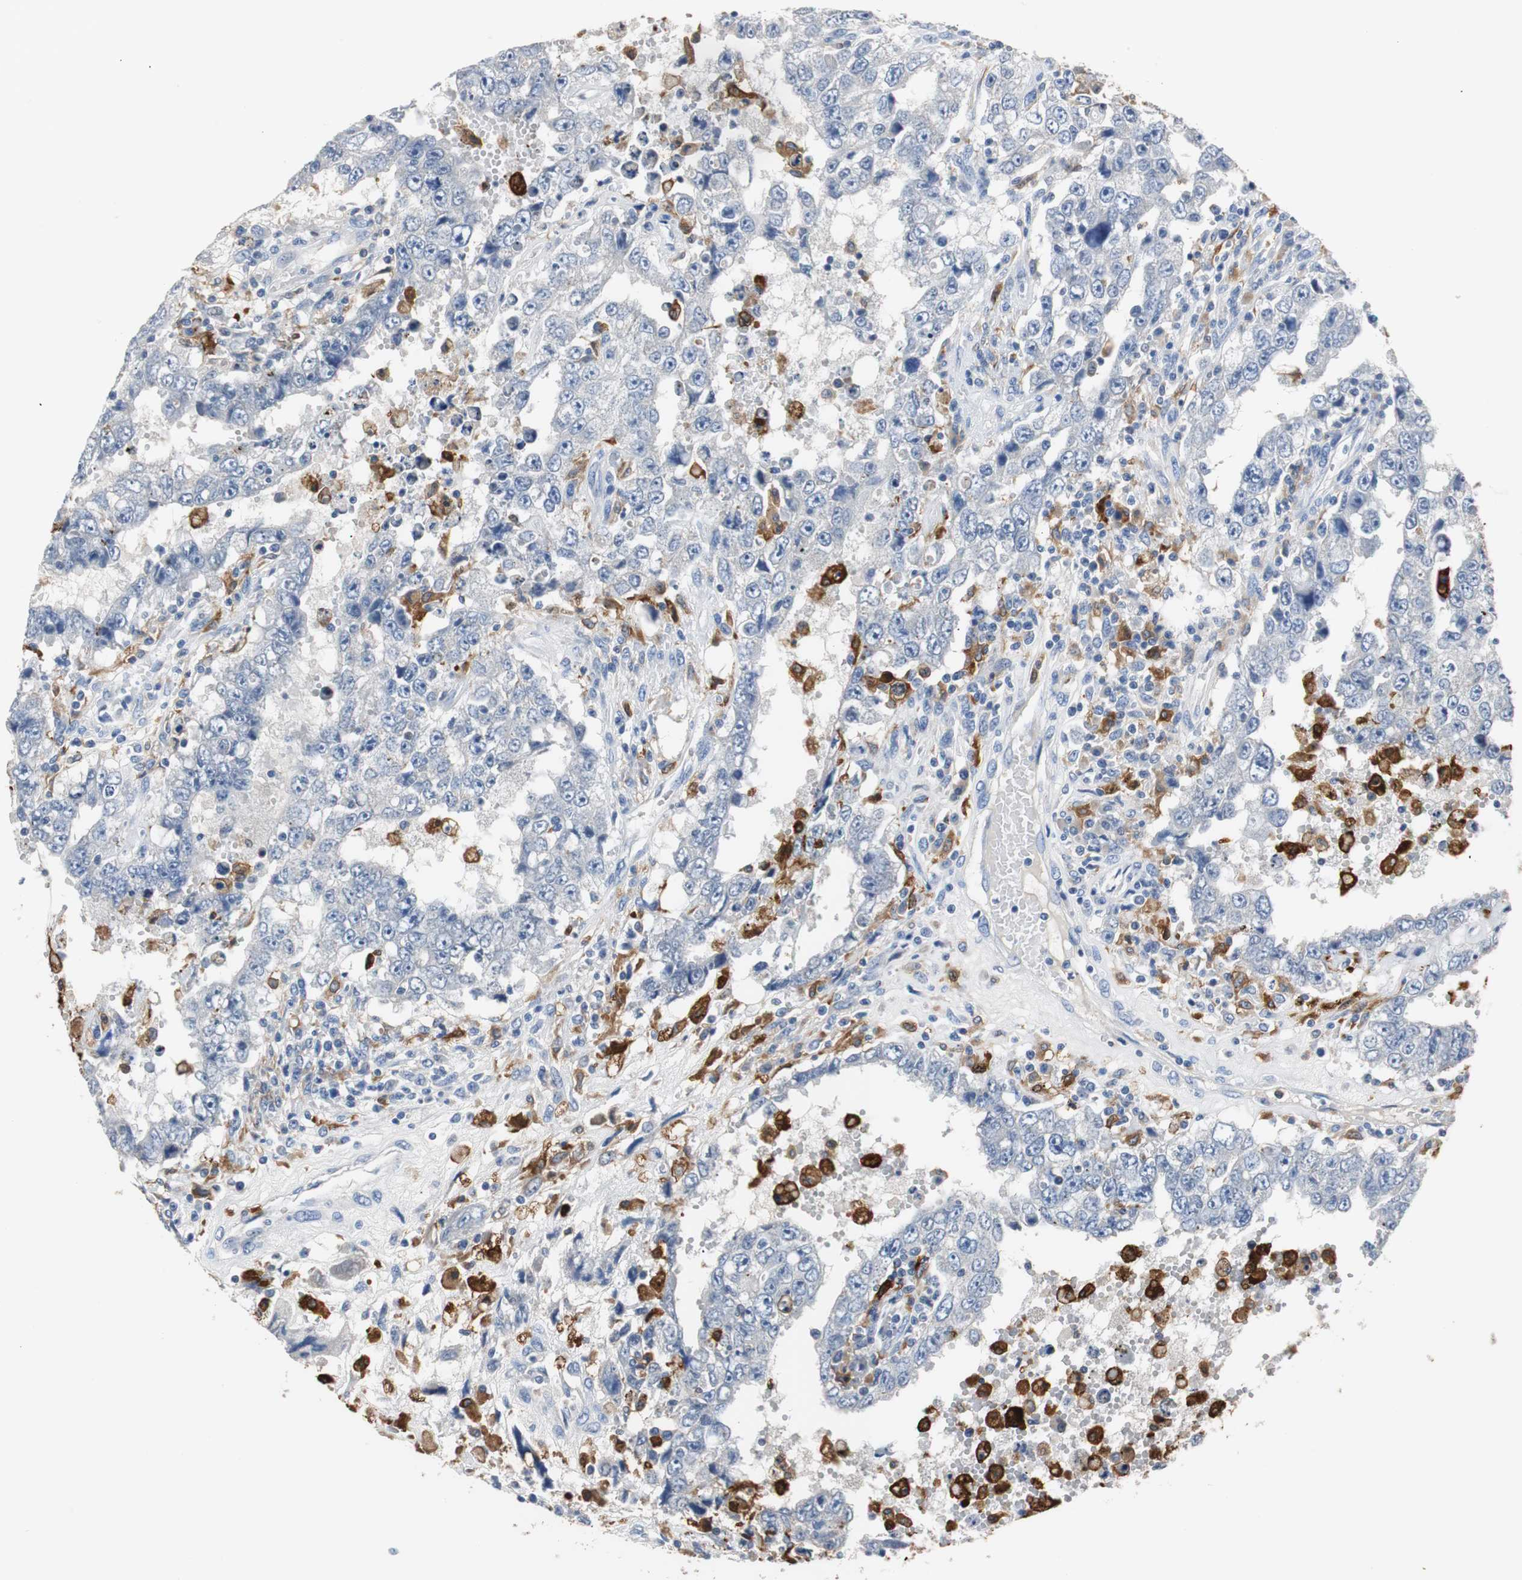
{"staining": {"intensity": "negative", "quantity": "none", "location": "none"}, "tissue": "testis cancer", "cell_type": "Tumor cells", "image_type": "cancer", "snomed": [{"axis": "morphology", "description": "Carcinoma, Embryonal, NOS"}, {"axis": "topography", "description": "Testis"}], "caption": "A histopathology image of testis cancer (embryonal carcinoma) stained for a protein demonstrates no brown staining in tumor cells. (DAB (3,3'-diaminobenzidine) immunohistochemistry, high magnification).", "gene": "PI15", "patient": {"sex": "male", "age": 26}}